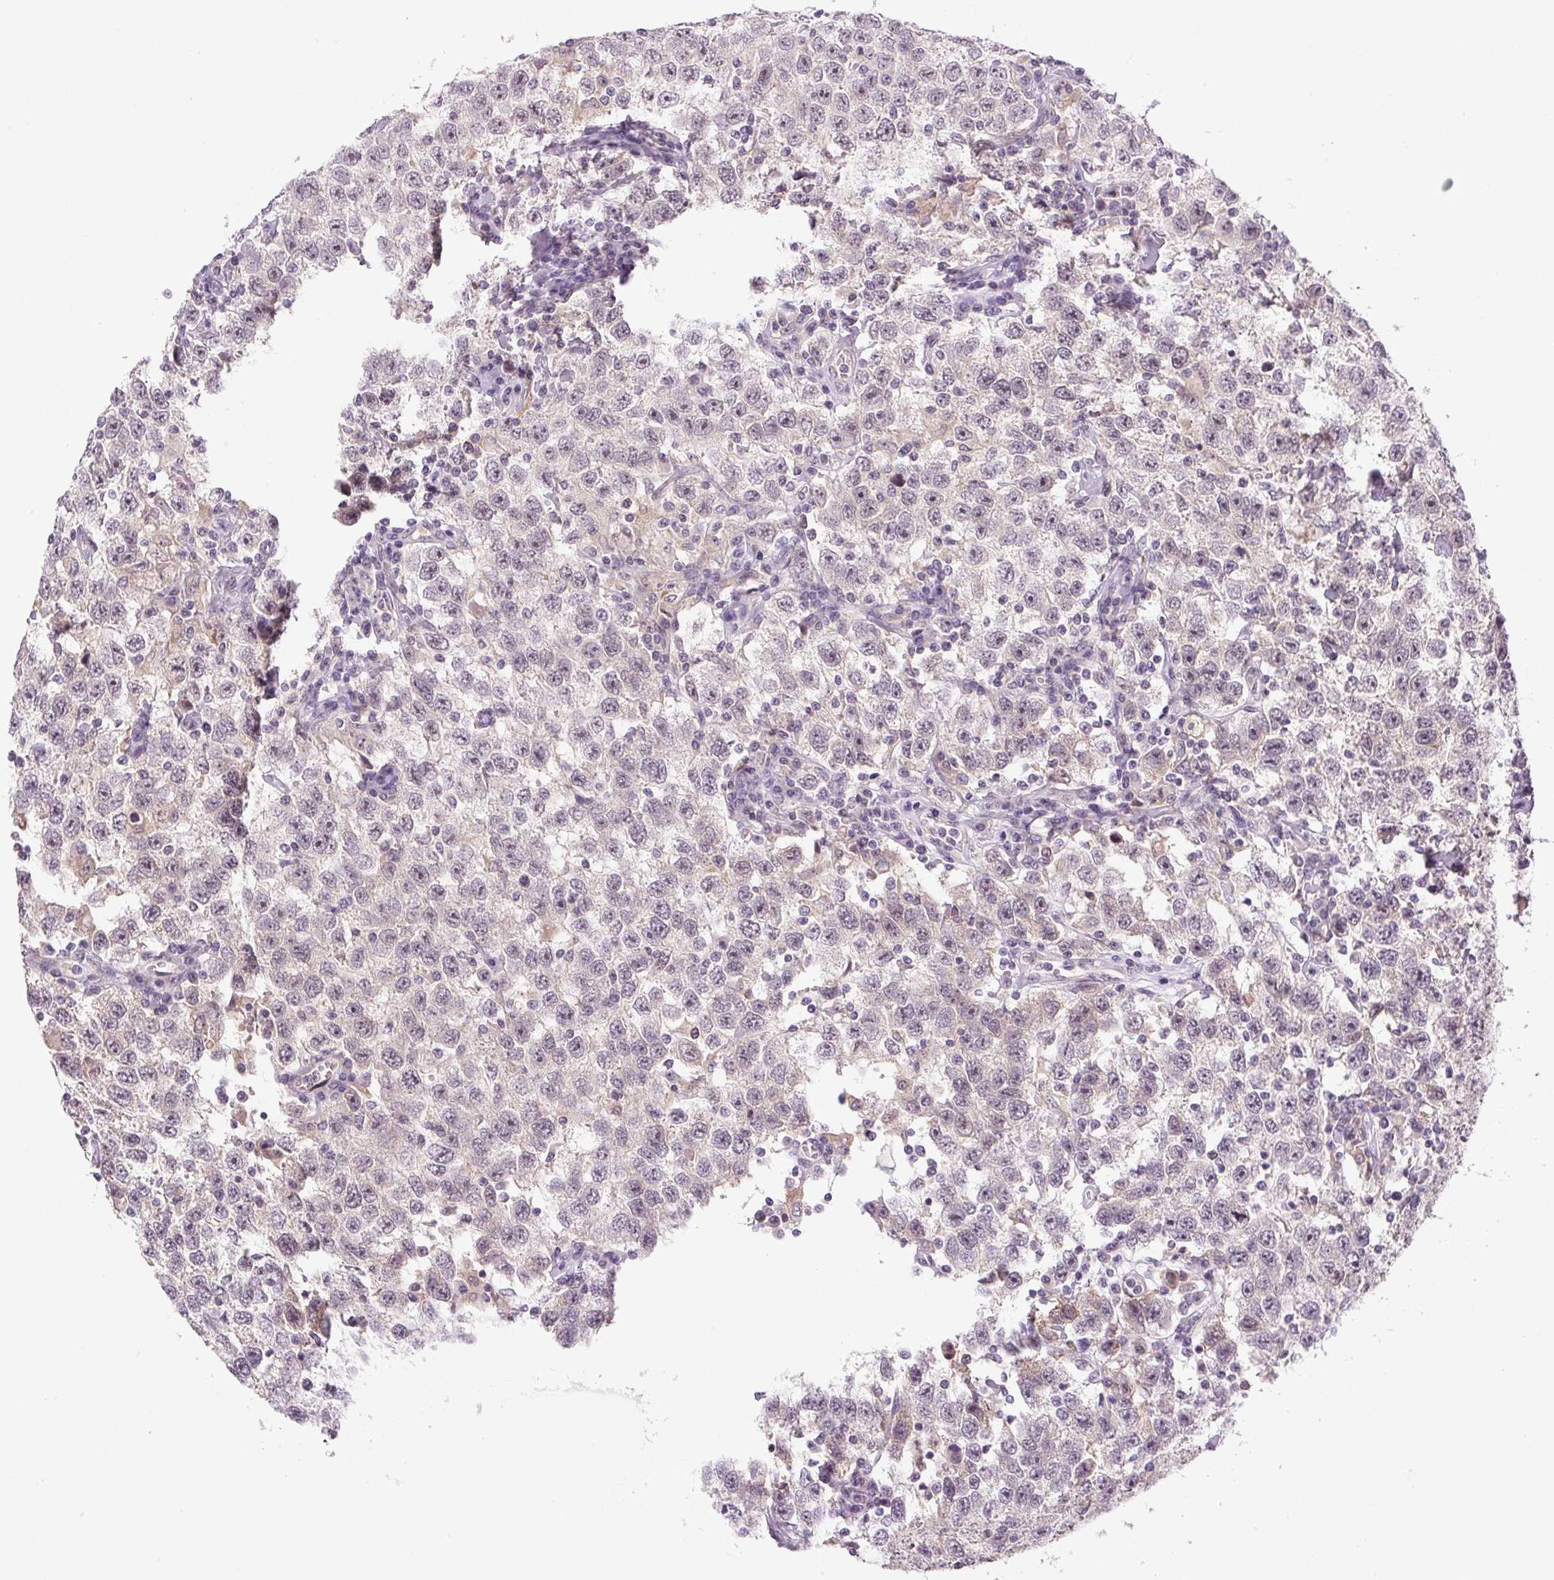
{"staining": {"intensity": "weak", "quantity": "<25%", "location": "nuclear"}, "tissue": "testis cancer", "cell_type": "Tumor cells", "image_type": "cancer", "snomed": [{"axis": "morphology", "description": "Seminoma, NOS"}, {"axis": "topography", "description": "Testis"}], "caption": "Immunohistochemistry image of human testis seminoma stained for a protein (brown), which demonstrates no positivity in tumor cells.", "gene": "SGF29", "patient": {"sex": "male", "age": 41}}